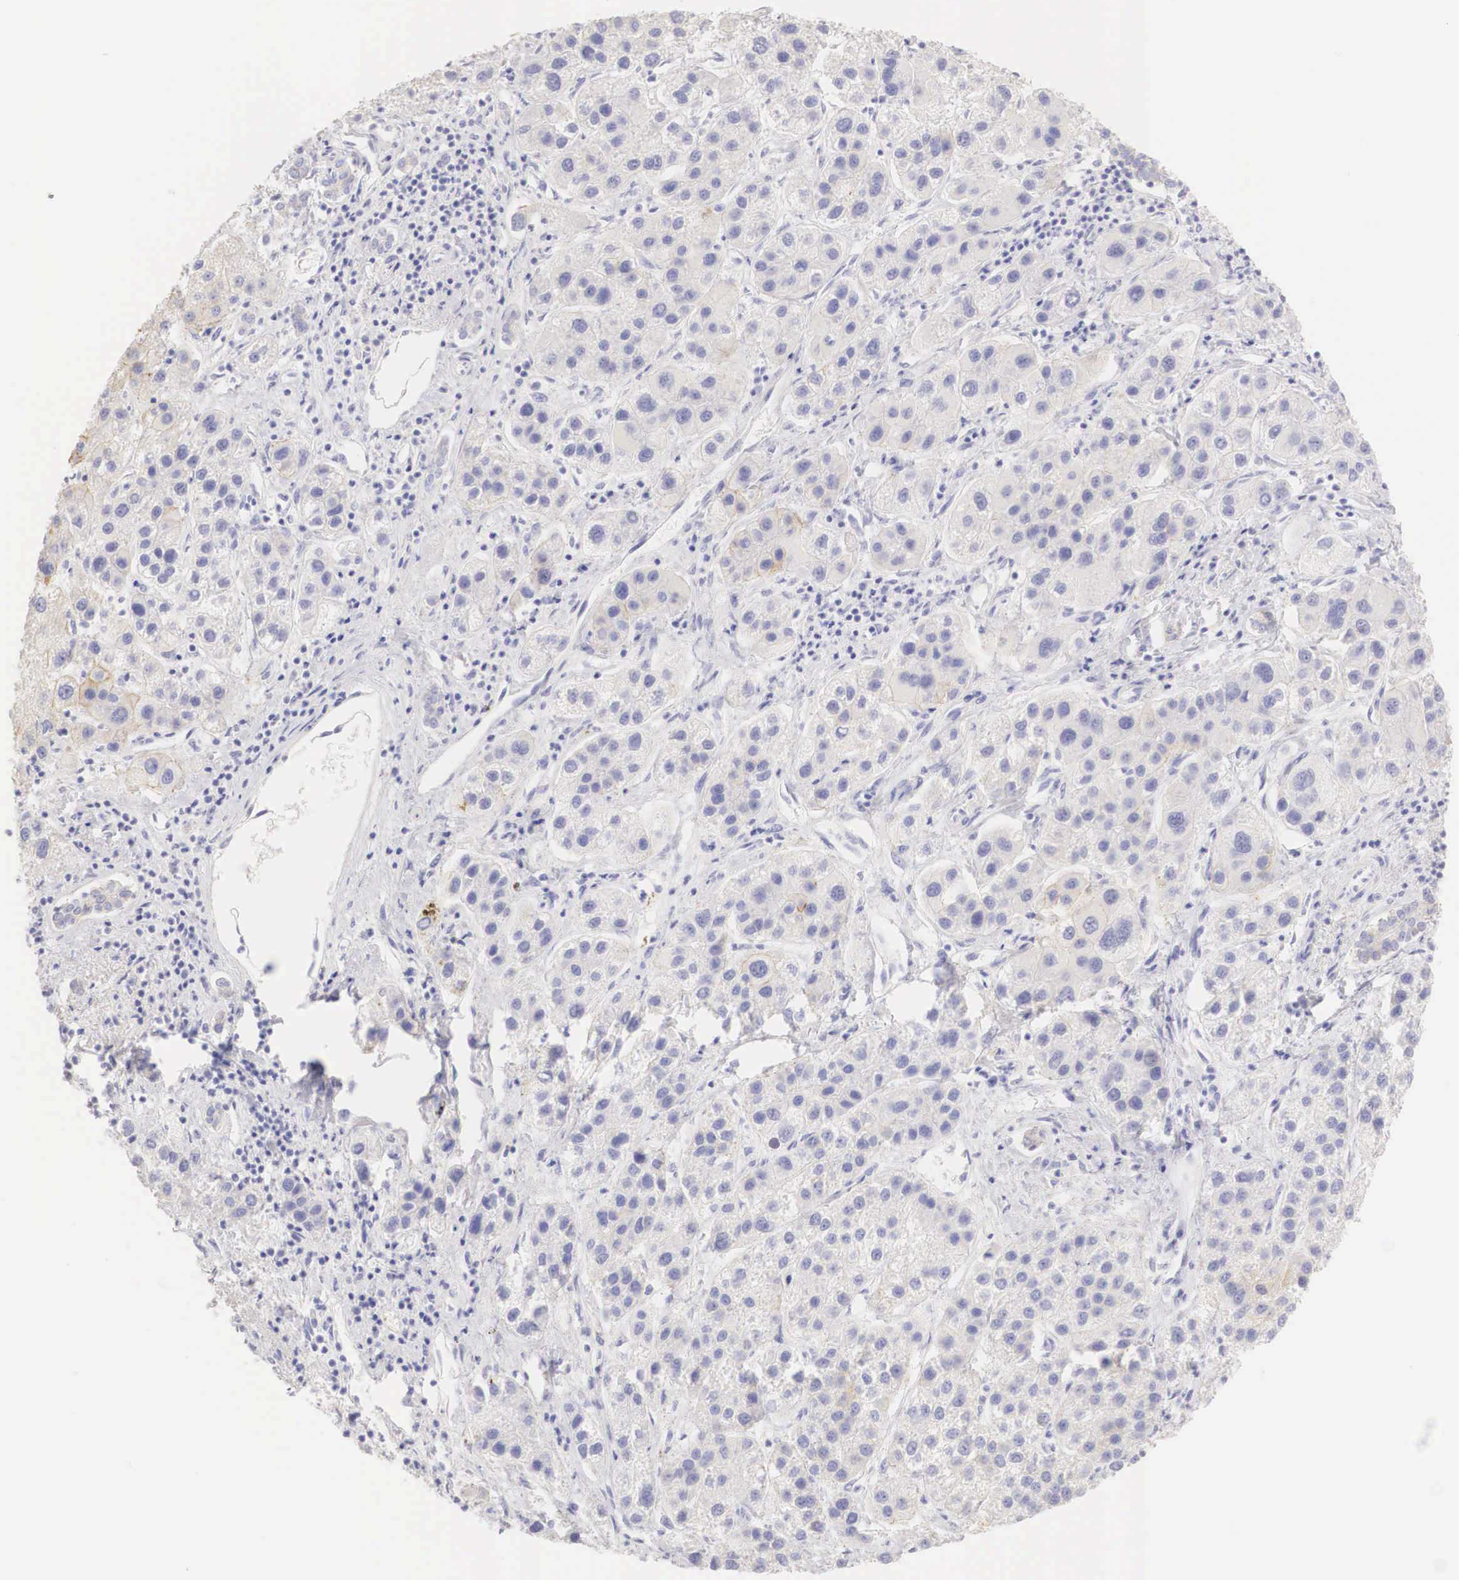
{"staining": {"intensity": "moderate", "quantity": "<25%", "location": "cytoplasmic/membranous"}, "tissue": "liver cancer", "cell_type": "Tumor cells", "image_type": "cancer", "snomed": [{"axis": "morphology", "description": "Carcinoma, Hepatocellular, NOS"}, {"axis": "topography", "description": "Liver"}], "caption": "Immunohistochemical staining of hepatocellular carcinoma (liver) reveals moderate cytoplasmic/membranous protein expression in approximately <25% of tumor cells. (brown staining indicates protein expression, while blue staining denotes nuclei).", "gene": "ERBB2", "patient": {"sex": "female", "age": 85}}